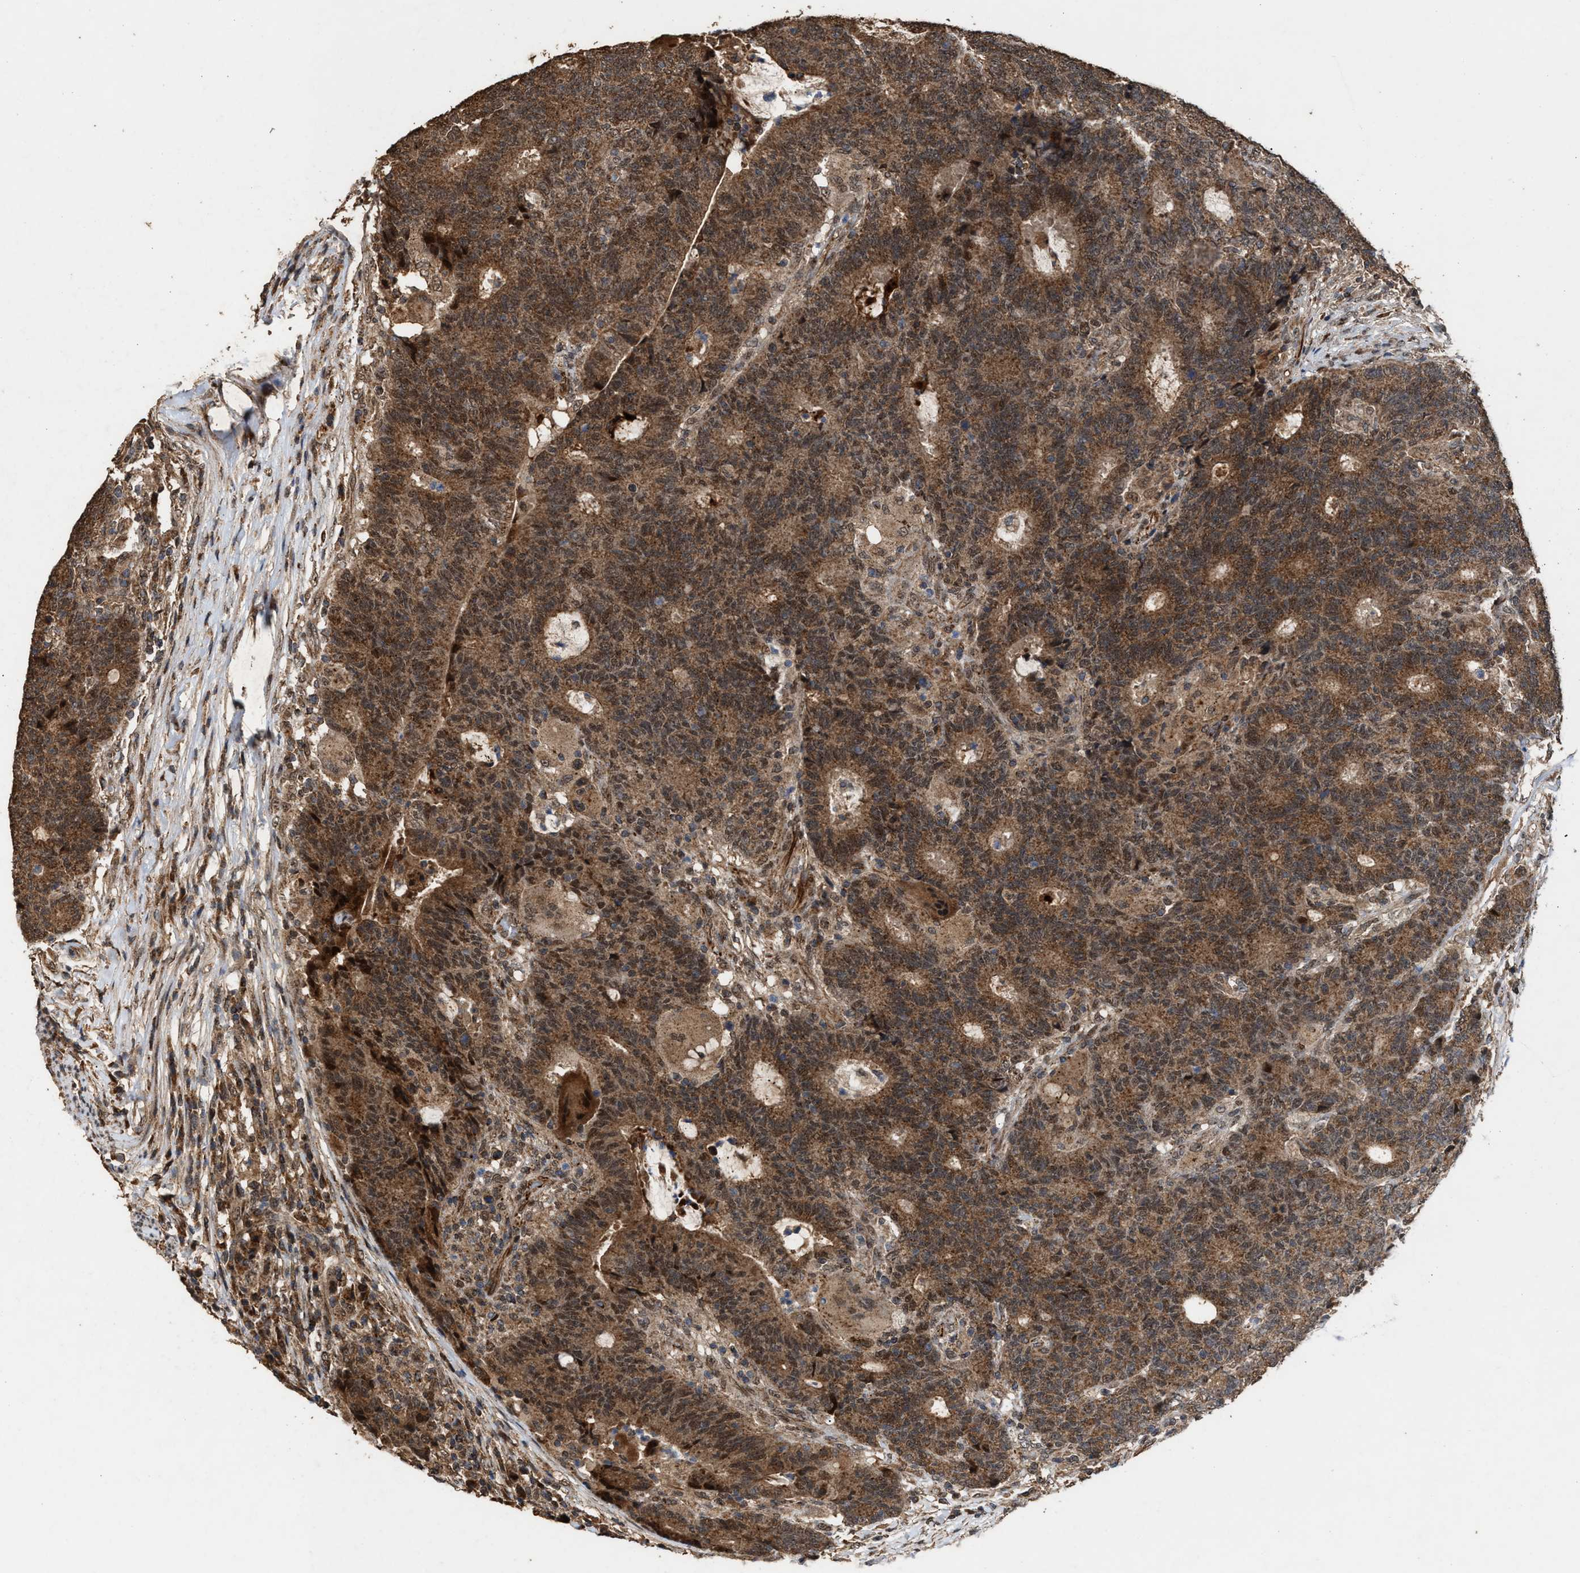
{"staining": {"intensity": "moderate", "quantity": ">75%", "location": "cytoplasmic/membranous,nuclear"}, "tissue": "colorectal cancer", "cell_type": "Tumor cells", "image_type": "cancer", "snomed": [{"axis": "morphology", "description": "Normal tissue, NOS"}, {"axis": "morphology", "description": "Adenocarcinoma, NOS"}, {"axis": "topography", "description": "Colon"}], "caption": "Moderate cytoplasmic/membranous and nuclear protein positivity is identified in approximately >75% of tumor cells in adenocarcinoma (colorectal).", "gene": "ZNHIT6", "patient": {"sex": "female", "age": 75}}